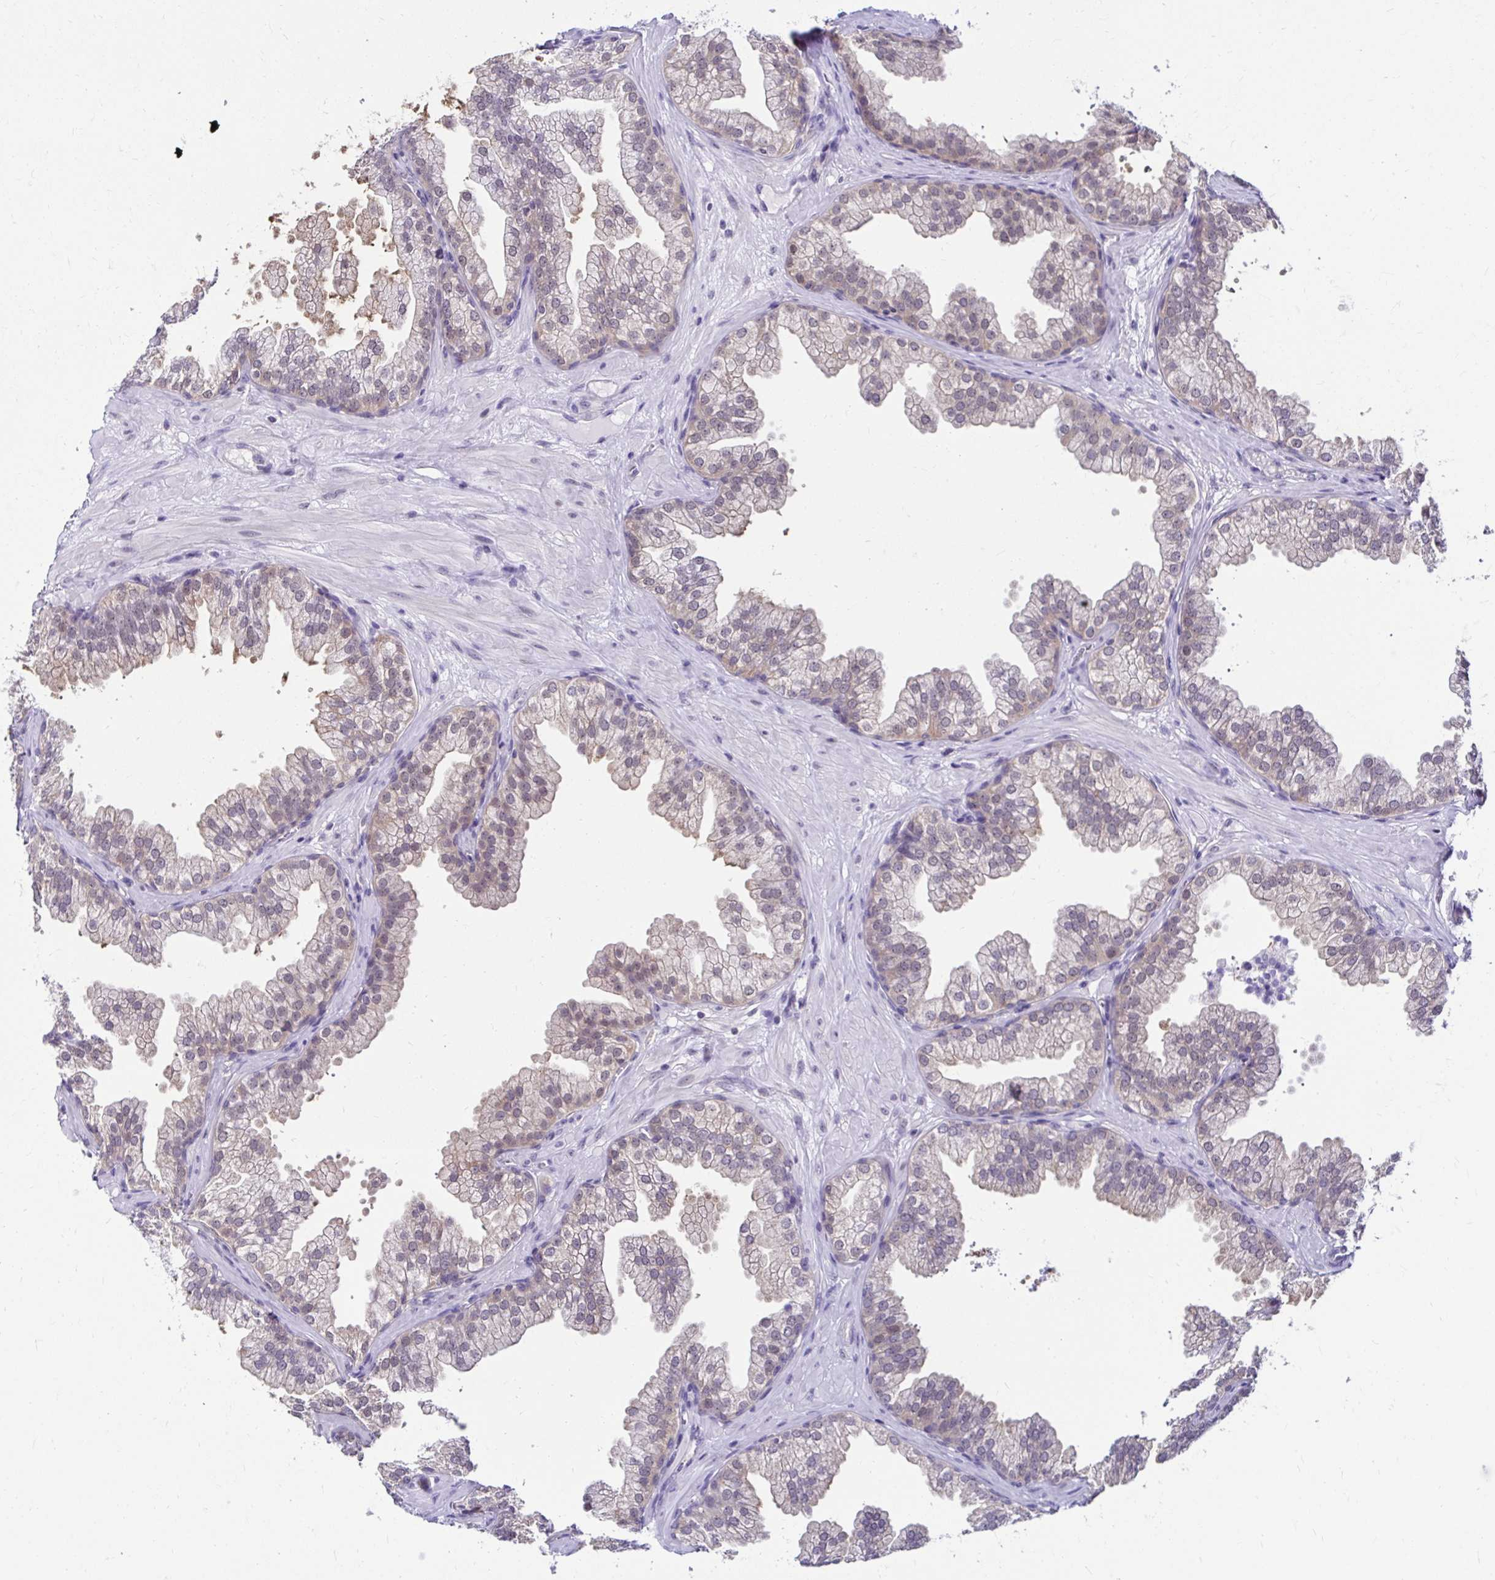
{"staining": {"intensity": "weak", "quantity": "<25%", "location": "nuclear"}, "tissue": "prostate", "cell_type": "Glandular cells", "image_type": "normal", "snomed": [{"axis": "morphology", "description": "Normal tissue, NOS"}, {"axis": "topography", "description": "Prostate"}], "caption": "Prostate stained for a protein using immunohistochemistry (IHC) exhibits no positivity glandular cells.", "gene": "PSMD3", "patient": {"sex": "male", "age": 37}}